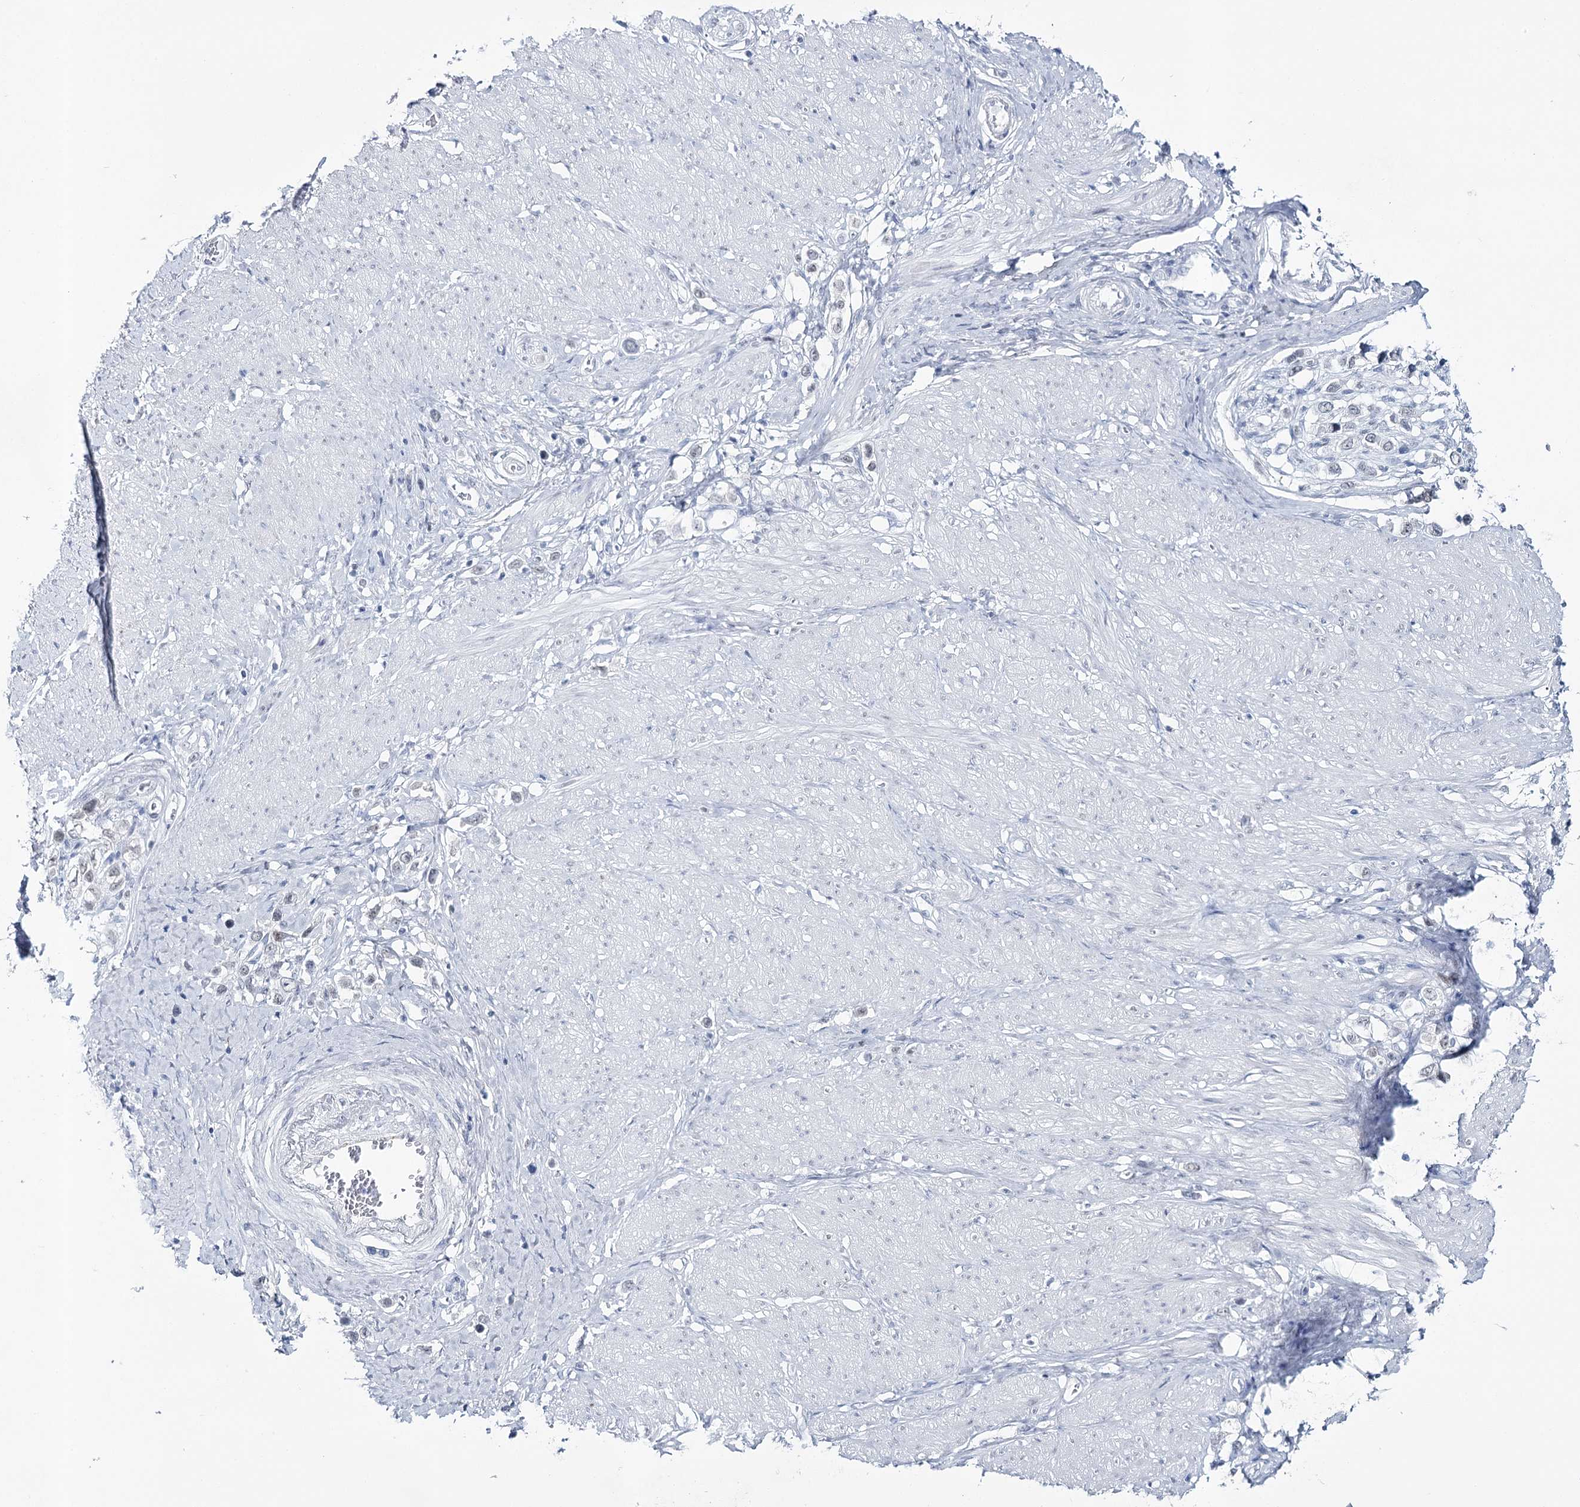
{"staining": {"intensity": "weak", "quantity": "<25%", "location": "nuclear"}, "tissue": "stomach cancer", "cell_type": "Tumor cells", "image_type": "cancer", "snomed": [{"axis": "morphology", "description": "Adenocarcinoma, NOS"}, {"axis": "topography", "description": "Stomach"}], "caption": "A micrograph of adenocarcinoma (stomach) stained for a protein displays no brown staining in tumor cells.", "gene": "ZC3H8", "patient": {"sex": "female", "age": 65}}